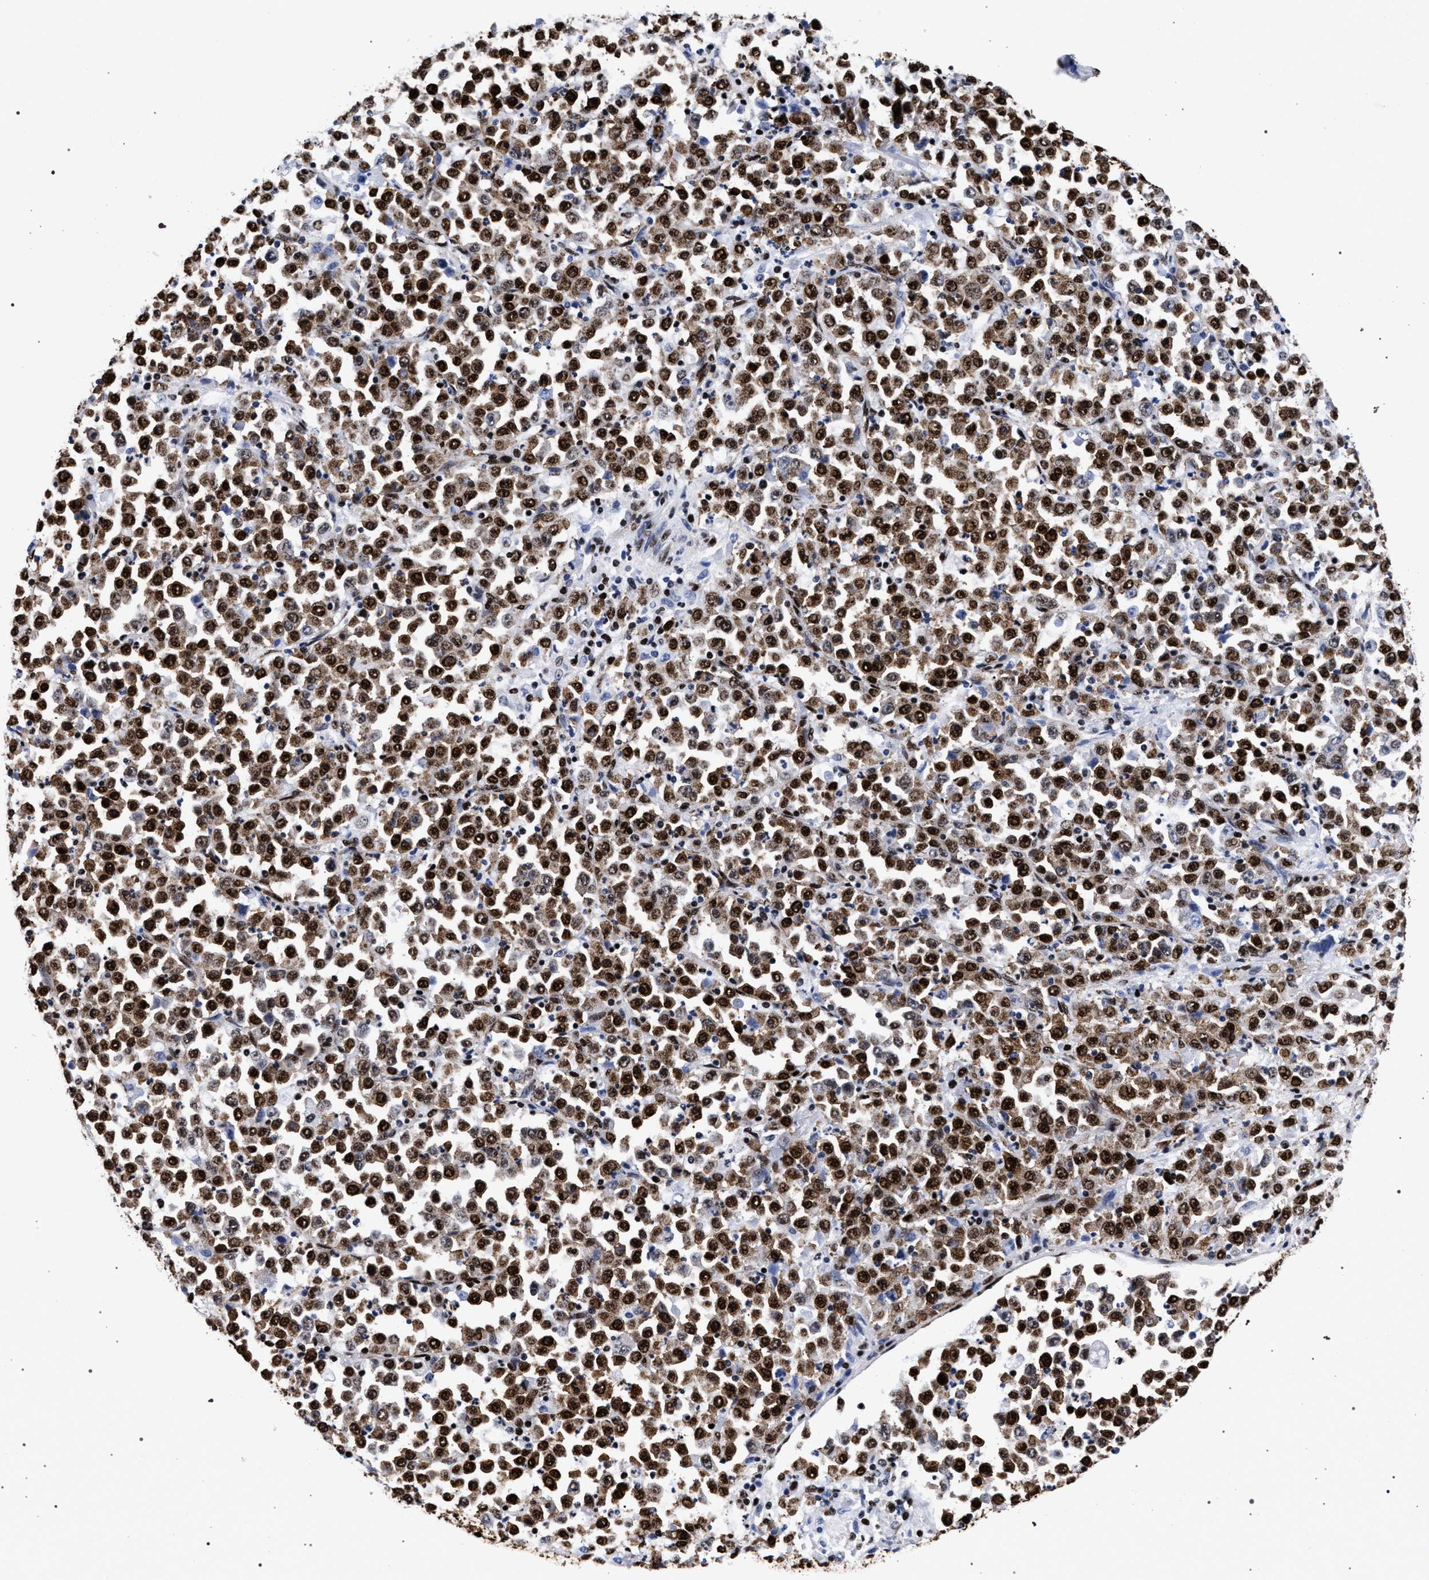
{"staining": {"intensity": "strong", "quantity": ">75%", "location": "cytoplasmic/membranous,nuclear"}, "tissue": "stomach cancer", "cell_type": "Tumor cells", "image_type": "cancer", "snomed": [{"axis": "morphology", "description": "Normal tissue, NOS"}, {"axis": "morphology", "description": "Adenocarcinoma, NOS"}, {"axis": "topography", "description": "Stomach, upper"}, {"axis": "topography", "description": "Stomach"}], "caption": "Stomach adenocarcinoma stained for a protein (brown) shows strong cytoplasmic/membranous and nuclear positive positivity in about >75% of tumor cells.", "gene": "HNRNPA1", "patient": {"sex": "male", "age": 59}}